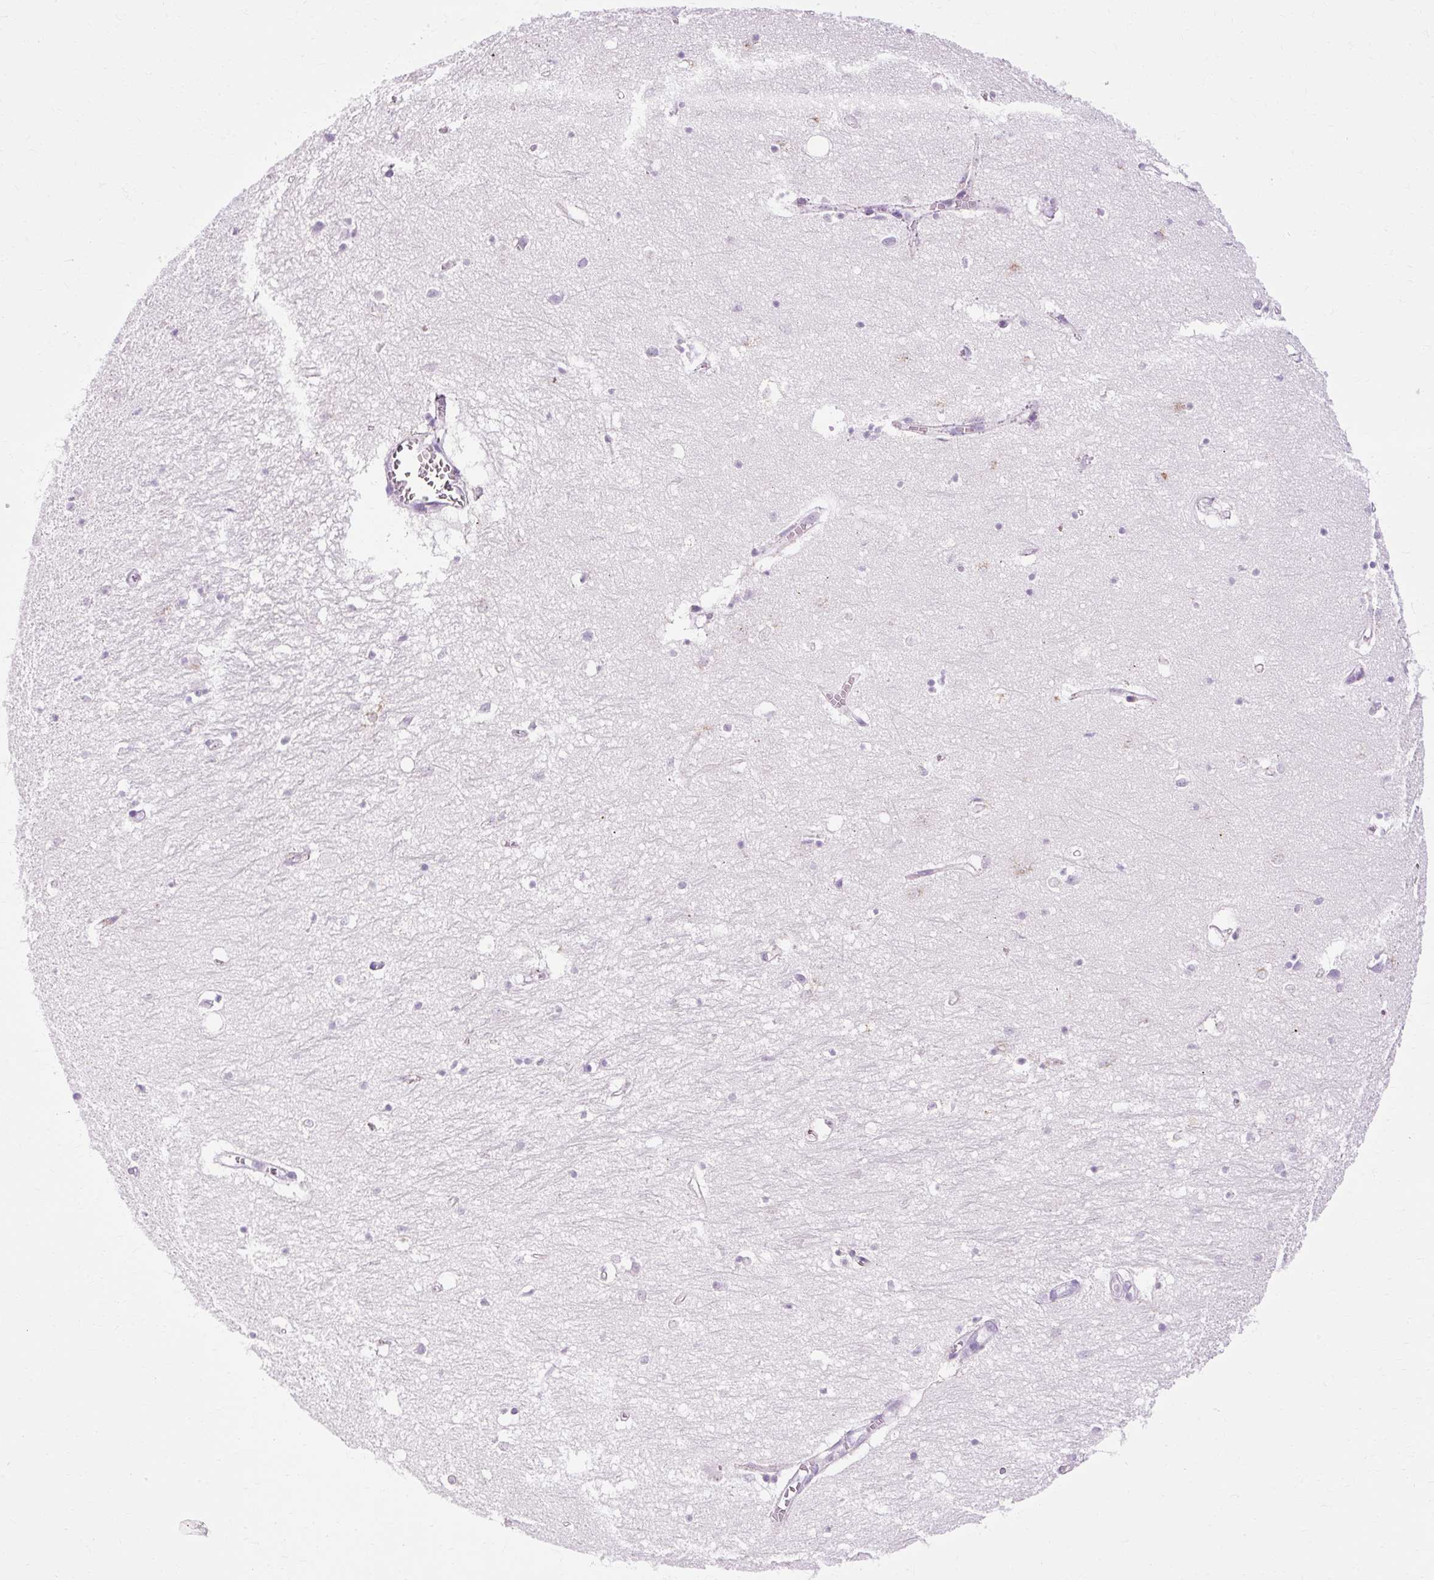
{"staining": {"intensity": "negative", "quantity": "none", "location": "none"}, "tissue": "hippocampus", "cell_type": "Glial cells", "image_type": "normal", "snomed": [{"axis": "morphology", "description": "Normal tissue, NOS"}, {"axis": "topography", "description": "Hippocampus"}], "caption": "Immunohistochemistry histopathology image of benign hippocampus stained for a protein (brown), which demonstrates no staining in glial cells. (DAB IHC, high magnification).", "gene": "B3GNT4", "patient": {"sex": "female", "age": 64}}